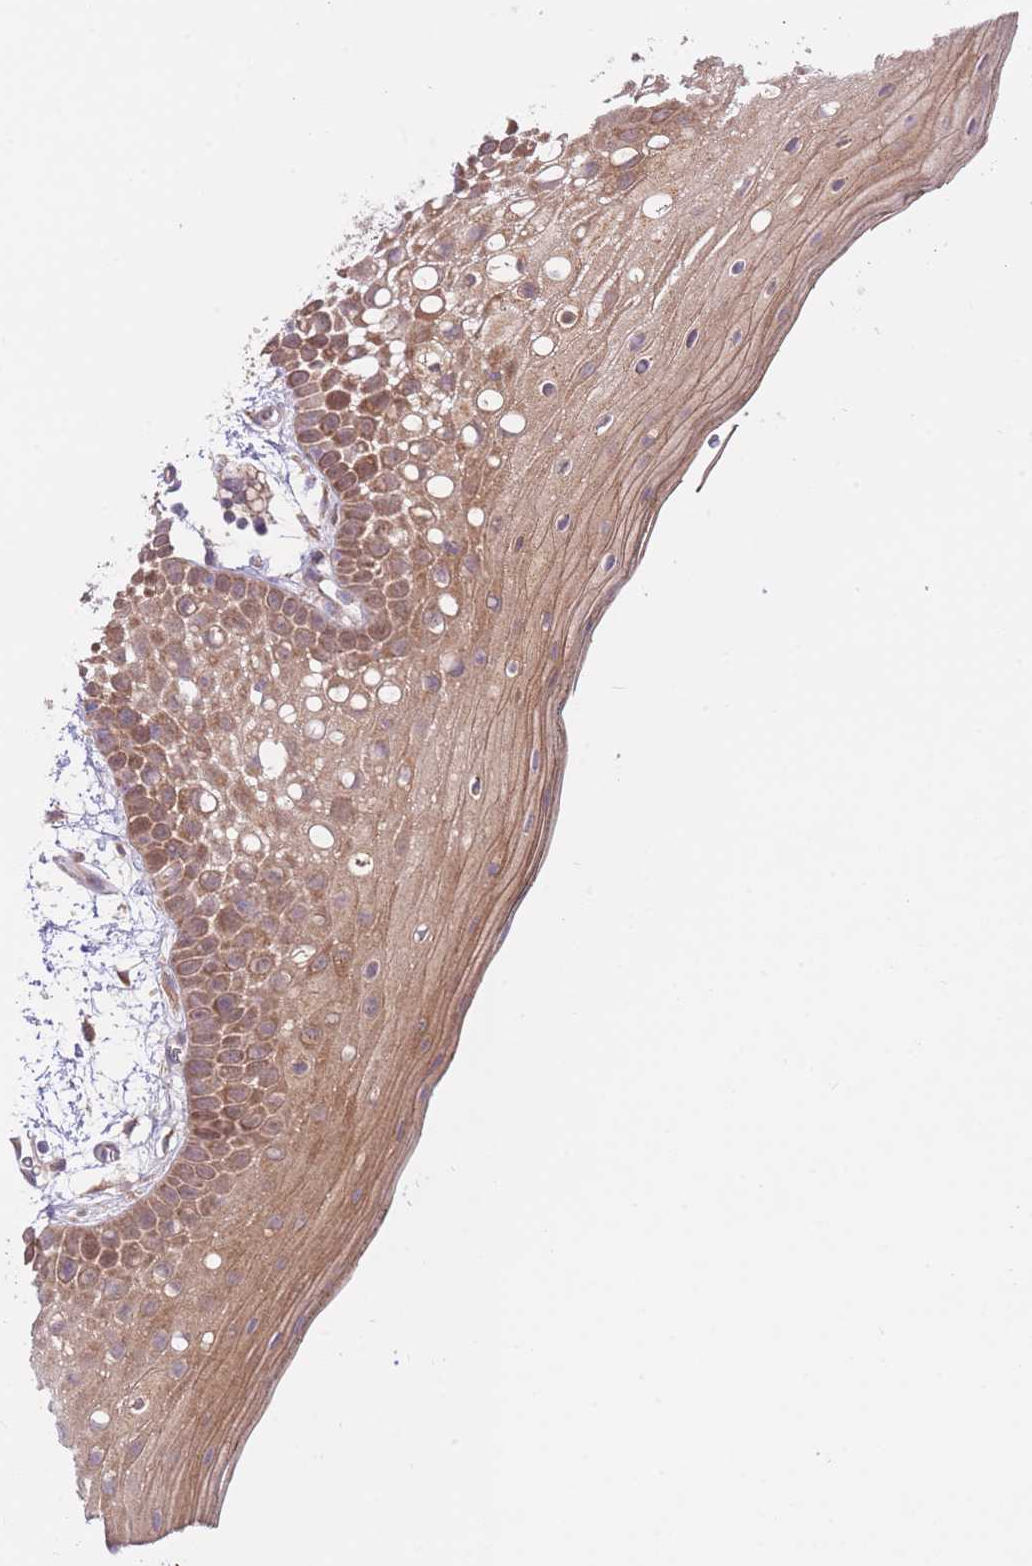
{"staining": {"intensity": "moderate", "quantity": ">75%", "location": "cytoplasmic/membranous"}, "tissue": "oral mucosa", "cell_type": "Squamous epithelial cells", "image_type": "normal", "snomed": [{"axis": "morphology", "description": "Normal tissue, NOS"}, {"axis": "topography", "description": "Oral tissue"}, {"axis": "topography", "description": "Tounge, NOS"}], "caption": "Human oral mucosa stained with a brown dye exhibits moderate cytoplasmic/membranous positive staining in about >75% of squamous epithelial cells.", "gene": "ATP13A2", "patient": {"sex": "female", "age": 81}}